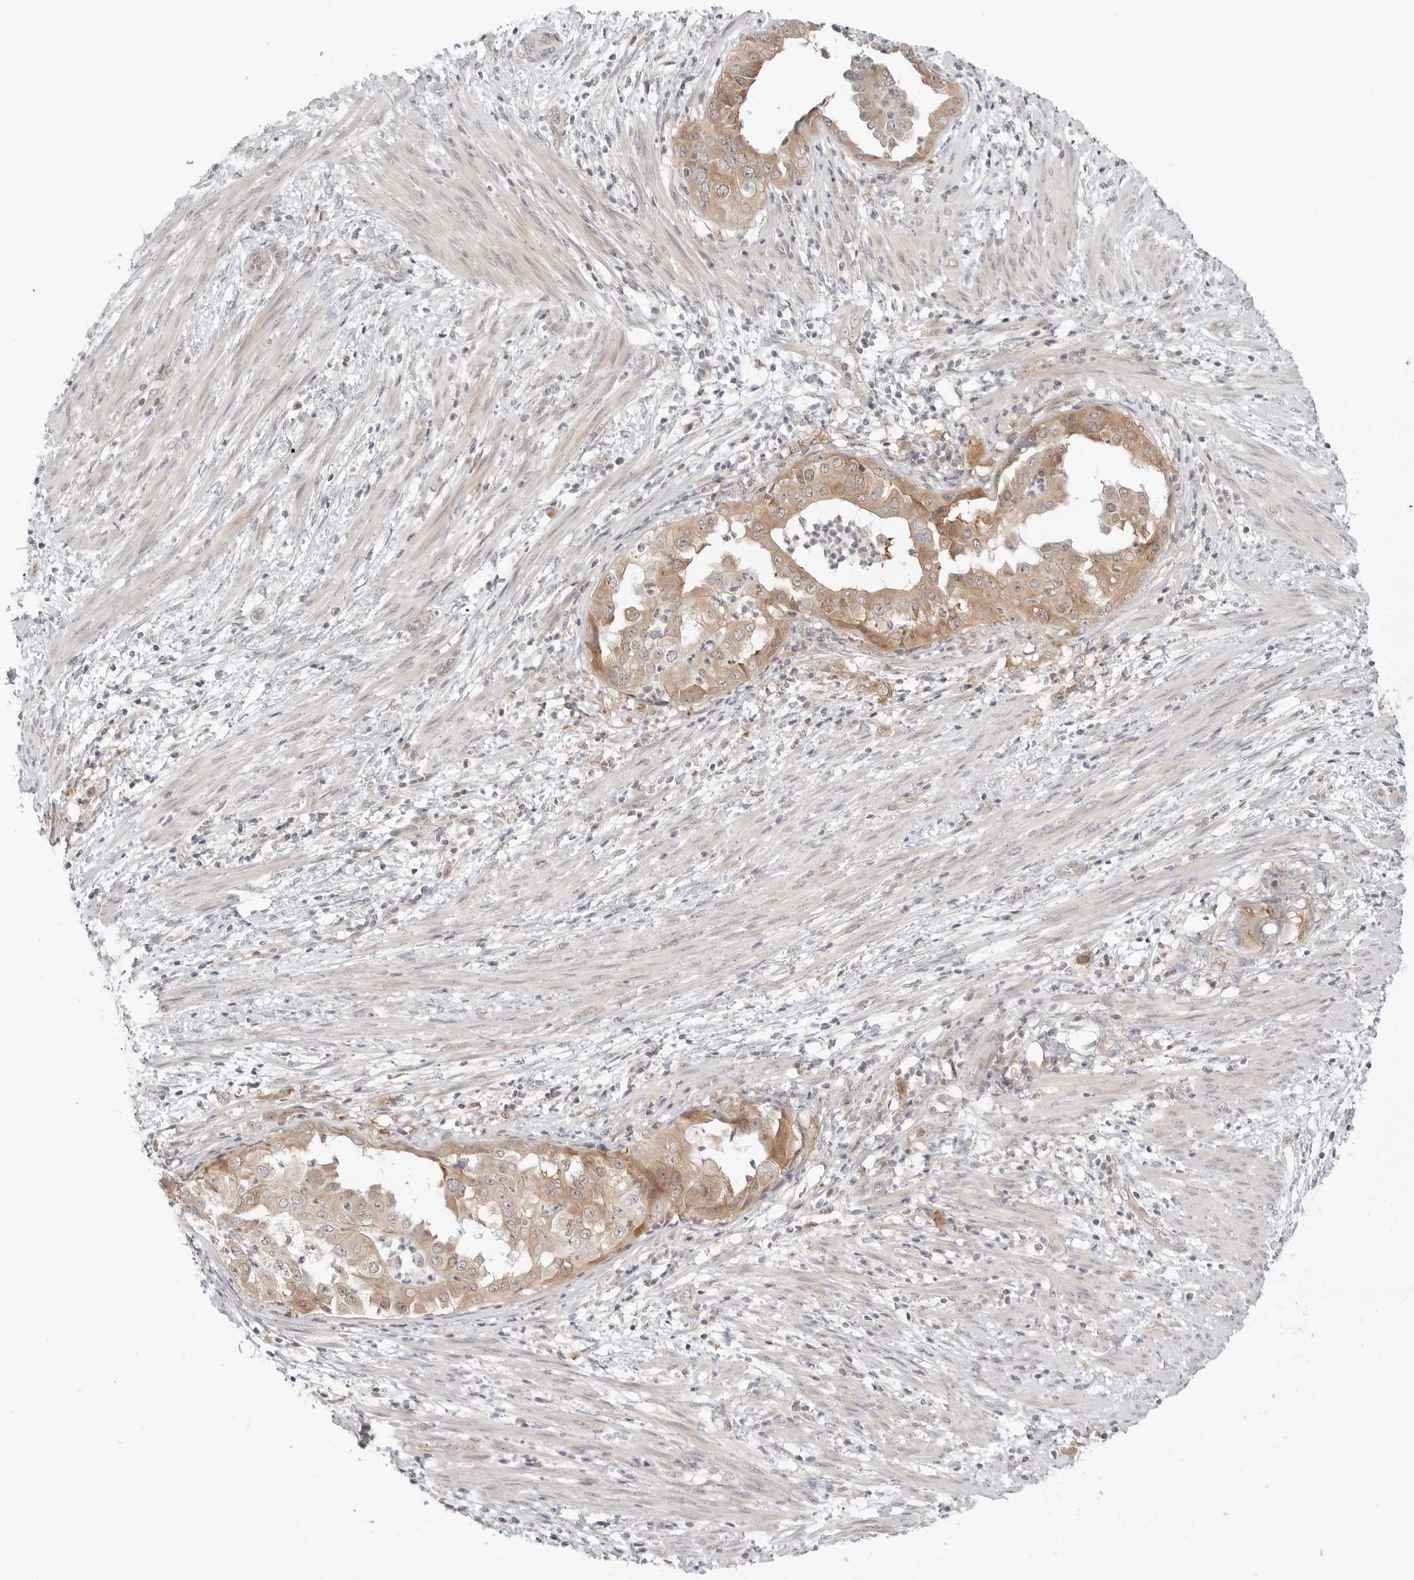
{"staining": {"intensity": "moderate", "quantity": ">75%", "location": "cytoplasmic/membranous"}, "tissue": "endometrial cancer", "cell_type": "Tumor cells", "image_type": "cancer", "snomed": [{"axis": "morphology", "description": "Adenocarcinoma, NOS"}, {"axis": "topography", "description": "Endometrium"}], "caption": "Endometrial cancer was stained to show a protein in brown. There is medium levels of moderate cytoplasmic/membranous staining in about >75% of tumor cells. Using DAB (3,3'-diaminobenzidine) (brown) and hematoxylin (blue) stains, captured at high magnification using brightfield microscopy.", "gene": "NUDC", "patient": {"sex": "female", "age": 85}}